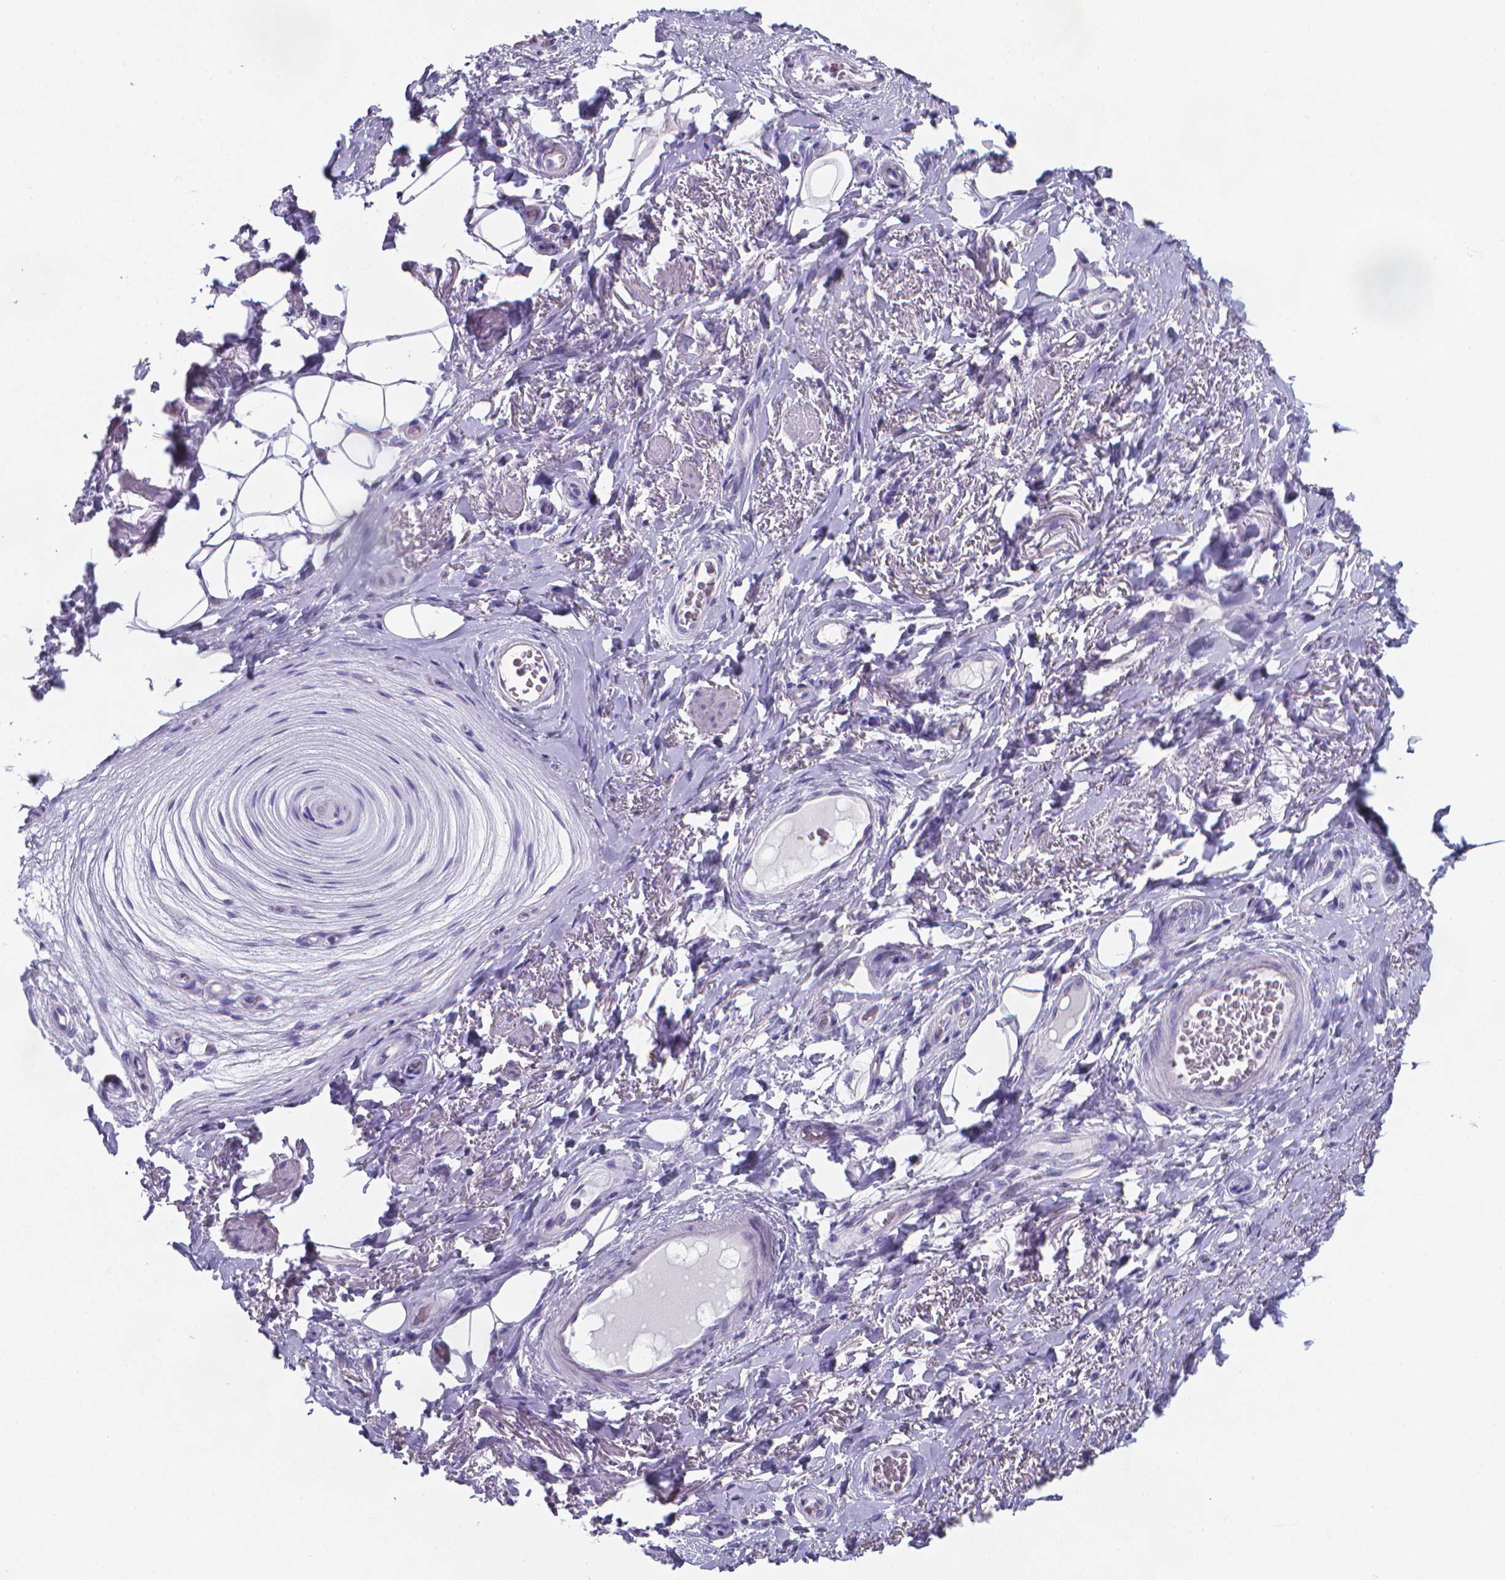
{"staining": {"intensity": "negative", "quantity": "none", "location": "none"}, "tissue": "adipose tissue", "cell_type": "Adipocytes", "image_type": "normal", "snomed": [{"axis": "morphology", "description": "Normal tissue, NOS"}, {"axis": "topography", "description": "Anal"}, {"axis": "topography", "description": "Peripheral nerve tissue"}], "caption": "IHC of benign human adipose tissue exhibits no expression in adipocytes.", "gene": "LRRC73", "patient": {"sex": "male", "age": 53}}